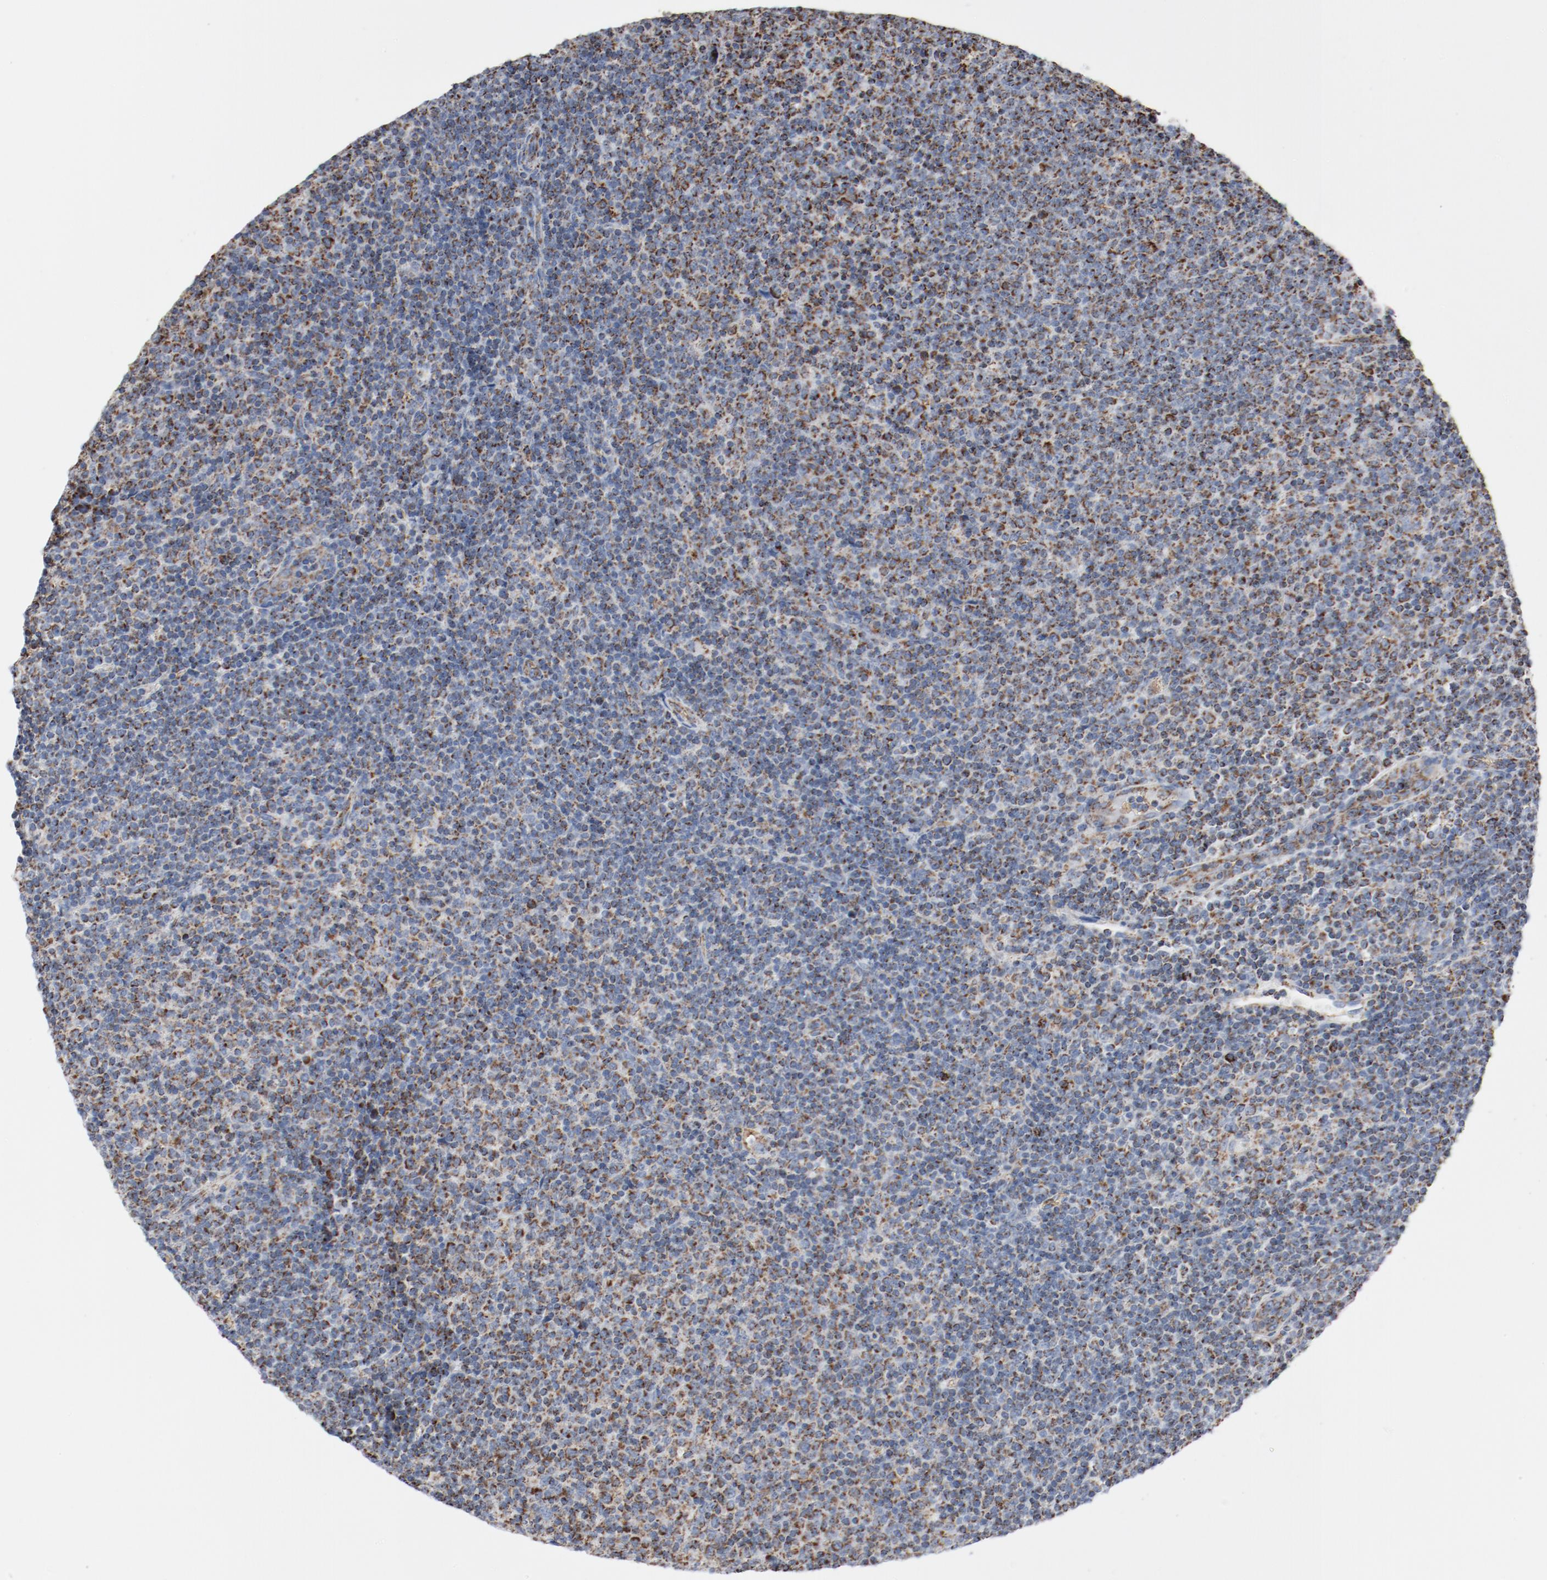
{"staining": {"intensity": "moderate", "quantity": "25%-75%", "location": "cytoplasmic/membranous"}, "tissue": "lymphoma", "cell_type": "Tumor cells", "image_type": "cancer", "snomed": [{"axis": "morphology", "description": "Malignant lymphoma, non-Hodgkin's type, Low grade"}, {"axis": "topography", "description": "Lymph node"}], "caption": "Protein expression analysis of low-grade malignant lymphoma, non-Hodgkin's type demonstrates moderate cytoplasmic/membranous staining in about 25%-75% of tumor cells. (DAB IHC, brown staining for protein, blue staining for nuclei).", "gene": "NDUFB8", "patient": {"sex": "male", "age": 70}}